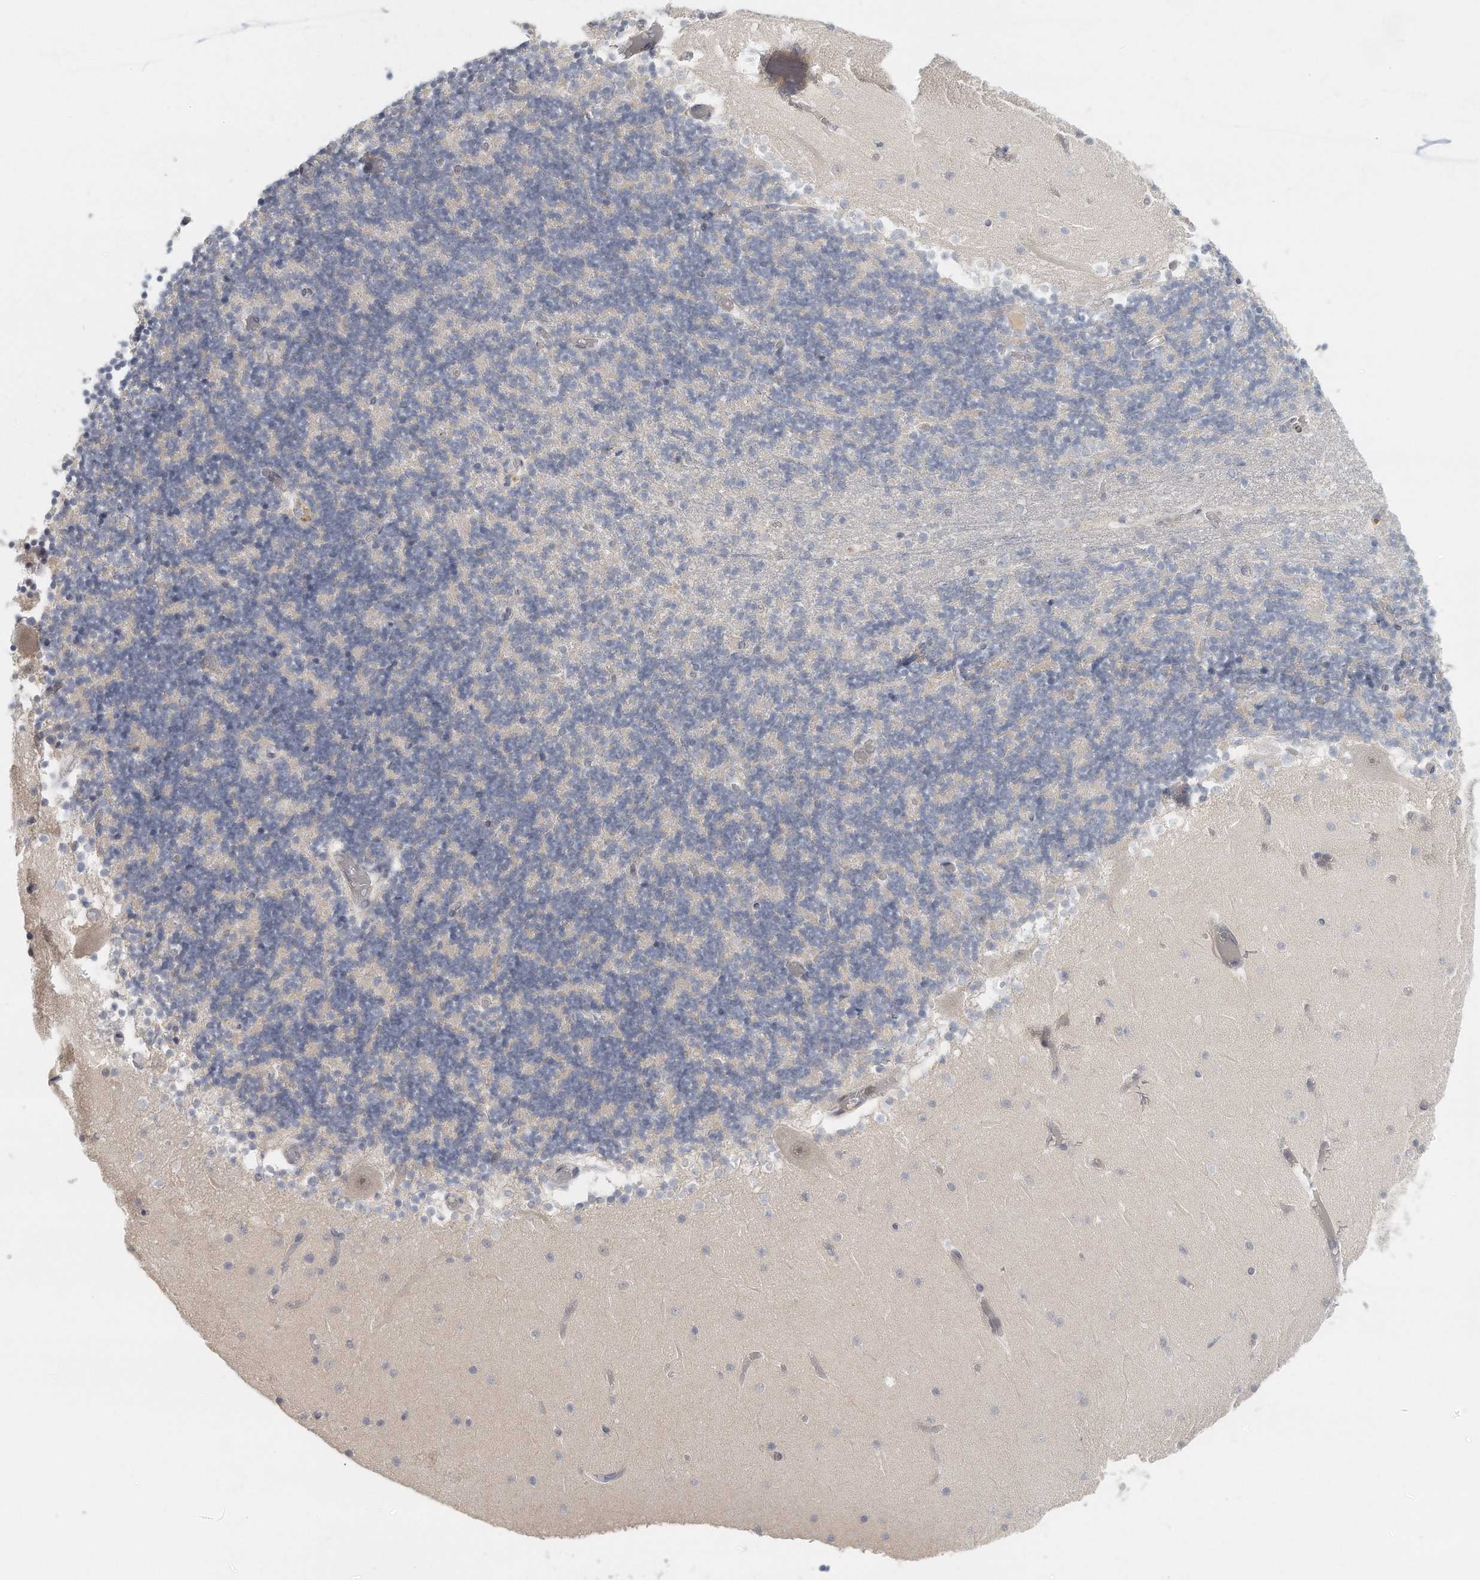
{"staining": {"intensity": "negative", "quantity": "none", "location": "none"}, "tissue": "cerebellum", "cell_type": "Cells in granular layer", "image_type": "normal", "snomed": [{"axis": "morphology", "description": "Normal tissue, NOS"}, {"axis": "topography", "description": "Cerebellum"}], "caption": "Cerebellum was stained to show a protein in brown. There is no significant expression in cells in granular layer.", "gene": "DDX43", "patient": {"sex": "female", "age": 28}}